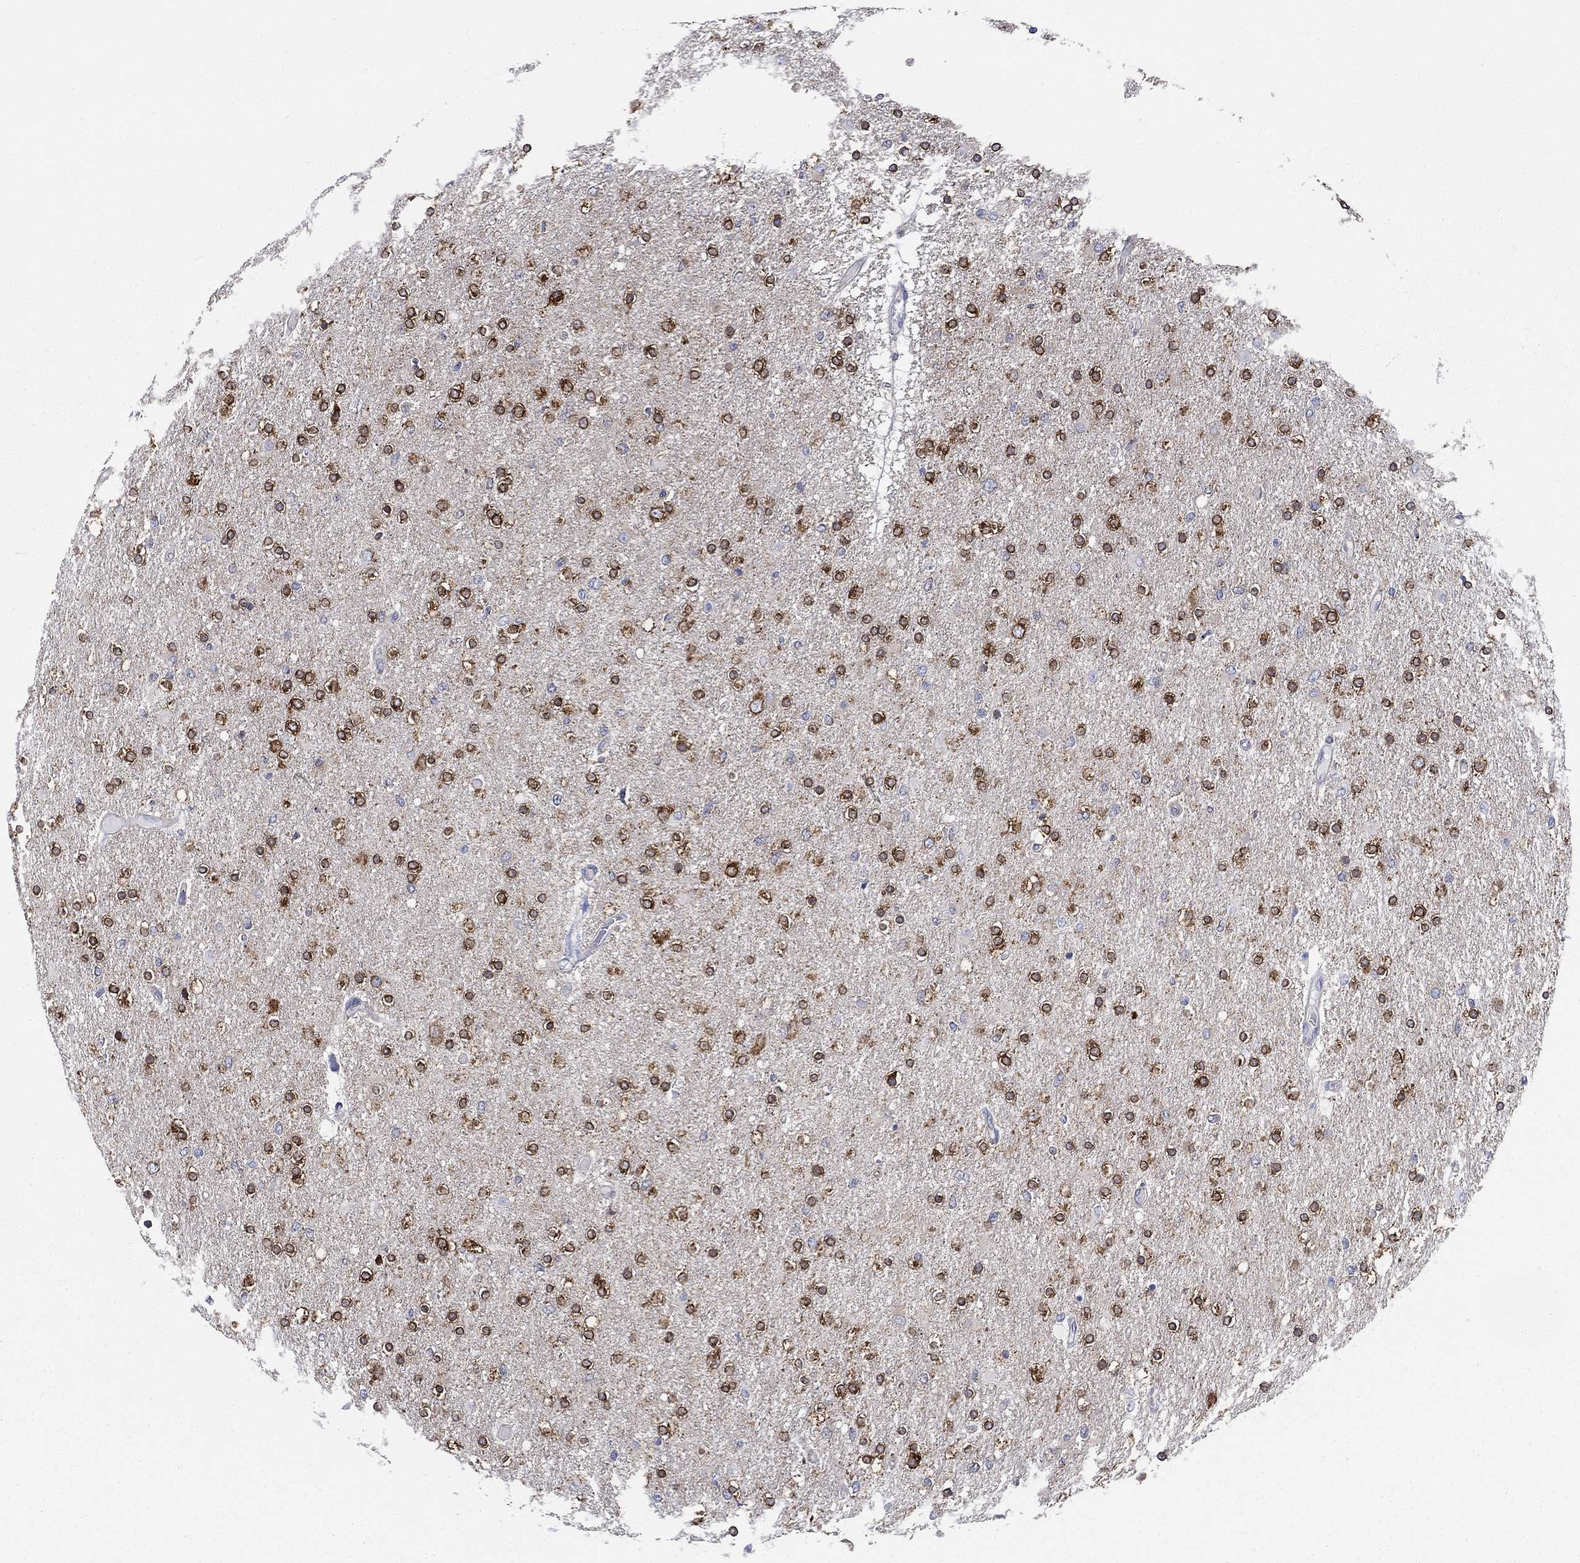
{"staining": {"intensity": "strong", "quantity": "25%-75%", "location": "cytoplasmic/membranous"}, "tissue": "glioma", "cell_type": "Tumor cells", "image_type": "cancer", "snomed": [{"axis": "morphology", "description": "Glioma, malignant, High grade"}, {"axis": "topography", "description": "Cerebral cortex"}], "caption": "Brown immunohistochemical staining in high-grade glioma (malignant) exhibits strong cytoplasmic/membranous staining in about 25%-75% of tumor cells. Nuclei are stained in blue.", "gene": "NACAD", "patient": {"sex": "male", "age": 70}}